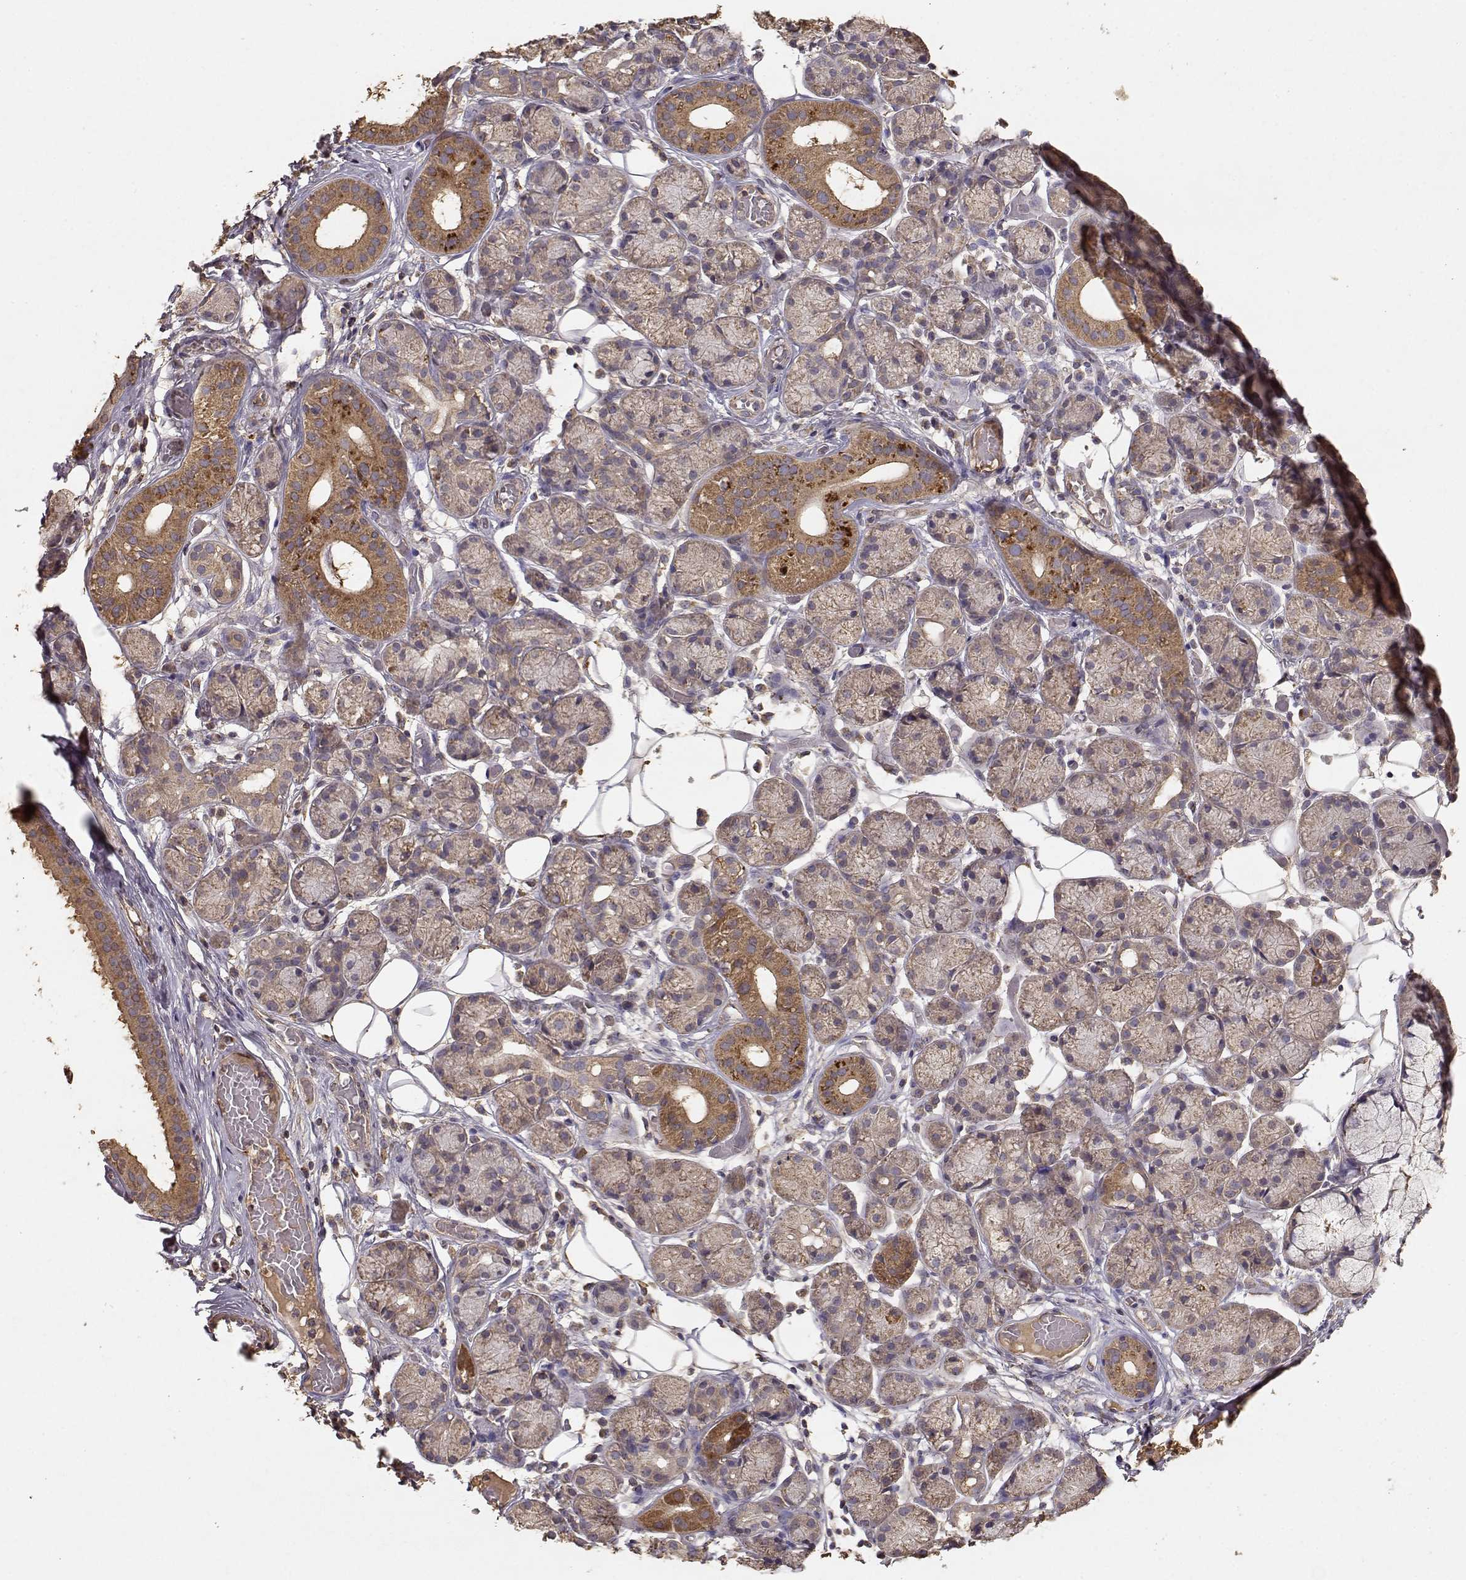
{"staining": {"intensity": "moderate", "quantity": "<25%", "location": "cytoplasmic/membranous"}, "tissue": "salivary gland", "cell_type": "Glandular cells", "image_type": "normal", "snomed": [{"axis": "morphology", "description": "Normal tissue, NOS"}, {"axis": "topography", "description": "Salivary gland"}, {"axis": "topography", "description": "Peripheral nerve tissue"}], "caption": "Protein staining of unremarkable salivary gland exhibits moderate cytoplasmic/membranous expression in about <25% of glandular cells.", "gene": "TARS3", "patient": {"sex": "male", "age": 71}}